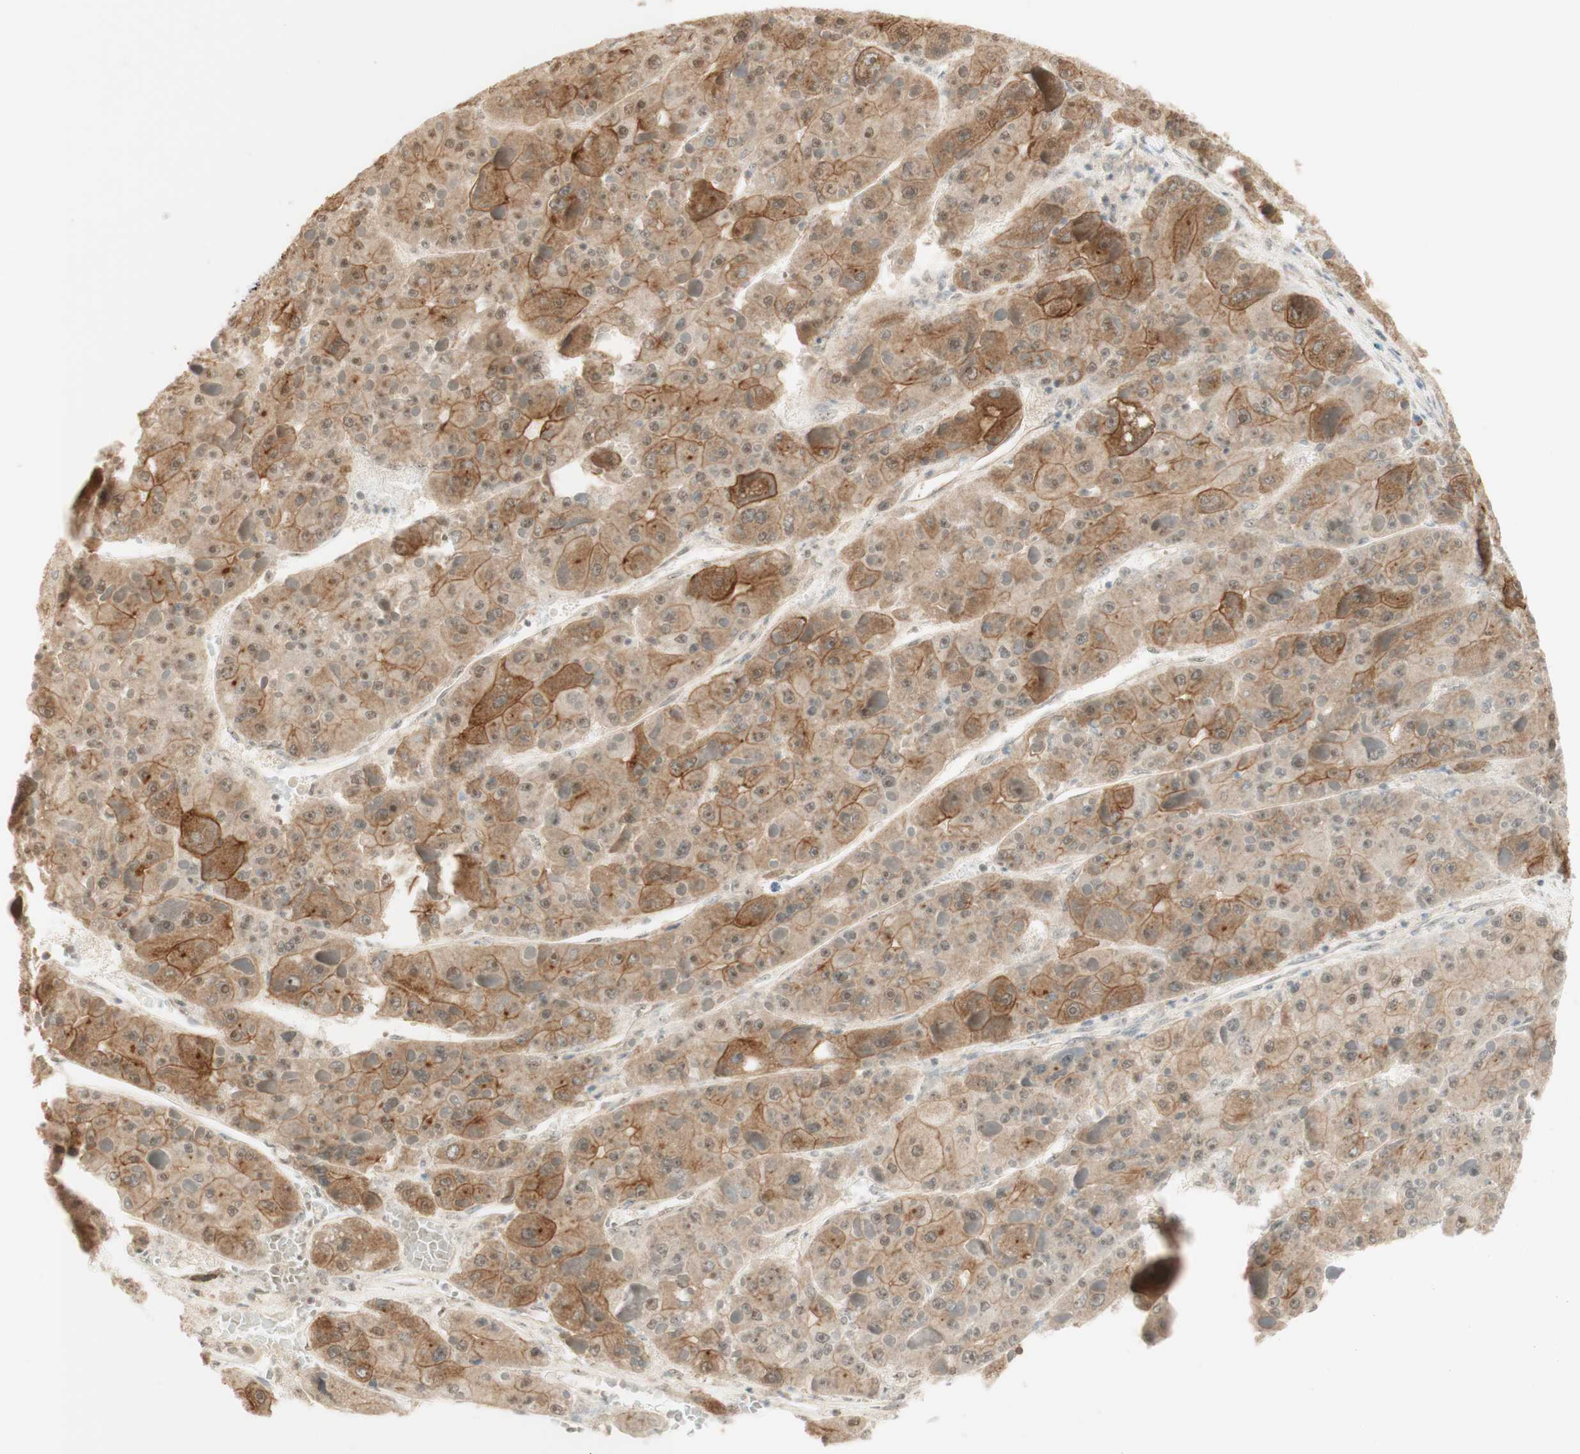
{"staining": {"intensity": "moderate", "quantity": ">75%", "location": "cytoplasmic/membranous,nuclear"}, "tissue": "liver cancer", "cell_type": "Tumor cells", "image_type": "cancer", "snomed": [{"axis": "morphology", "description": "Carcinoma, Hepatocellular, NOS"}, {"axis": "topography", "description": "Liver"}], "caption": "An immunohistochemistry micrograph of tumor tissue is shown. Protein staining in brown highlights moderate cytoplasmic/membranous and nuclear positivity in liver cancer (hepatocellular carcinoma) within tumor cells.", "gene": "SPINT2", "patient": {"sex": "female", "age": 73}}